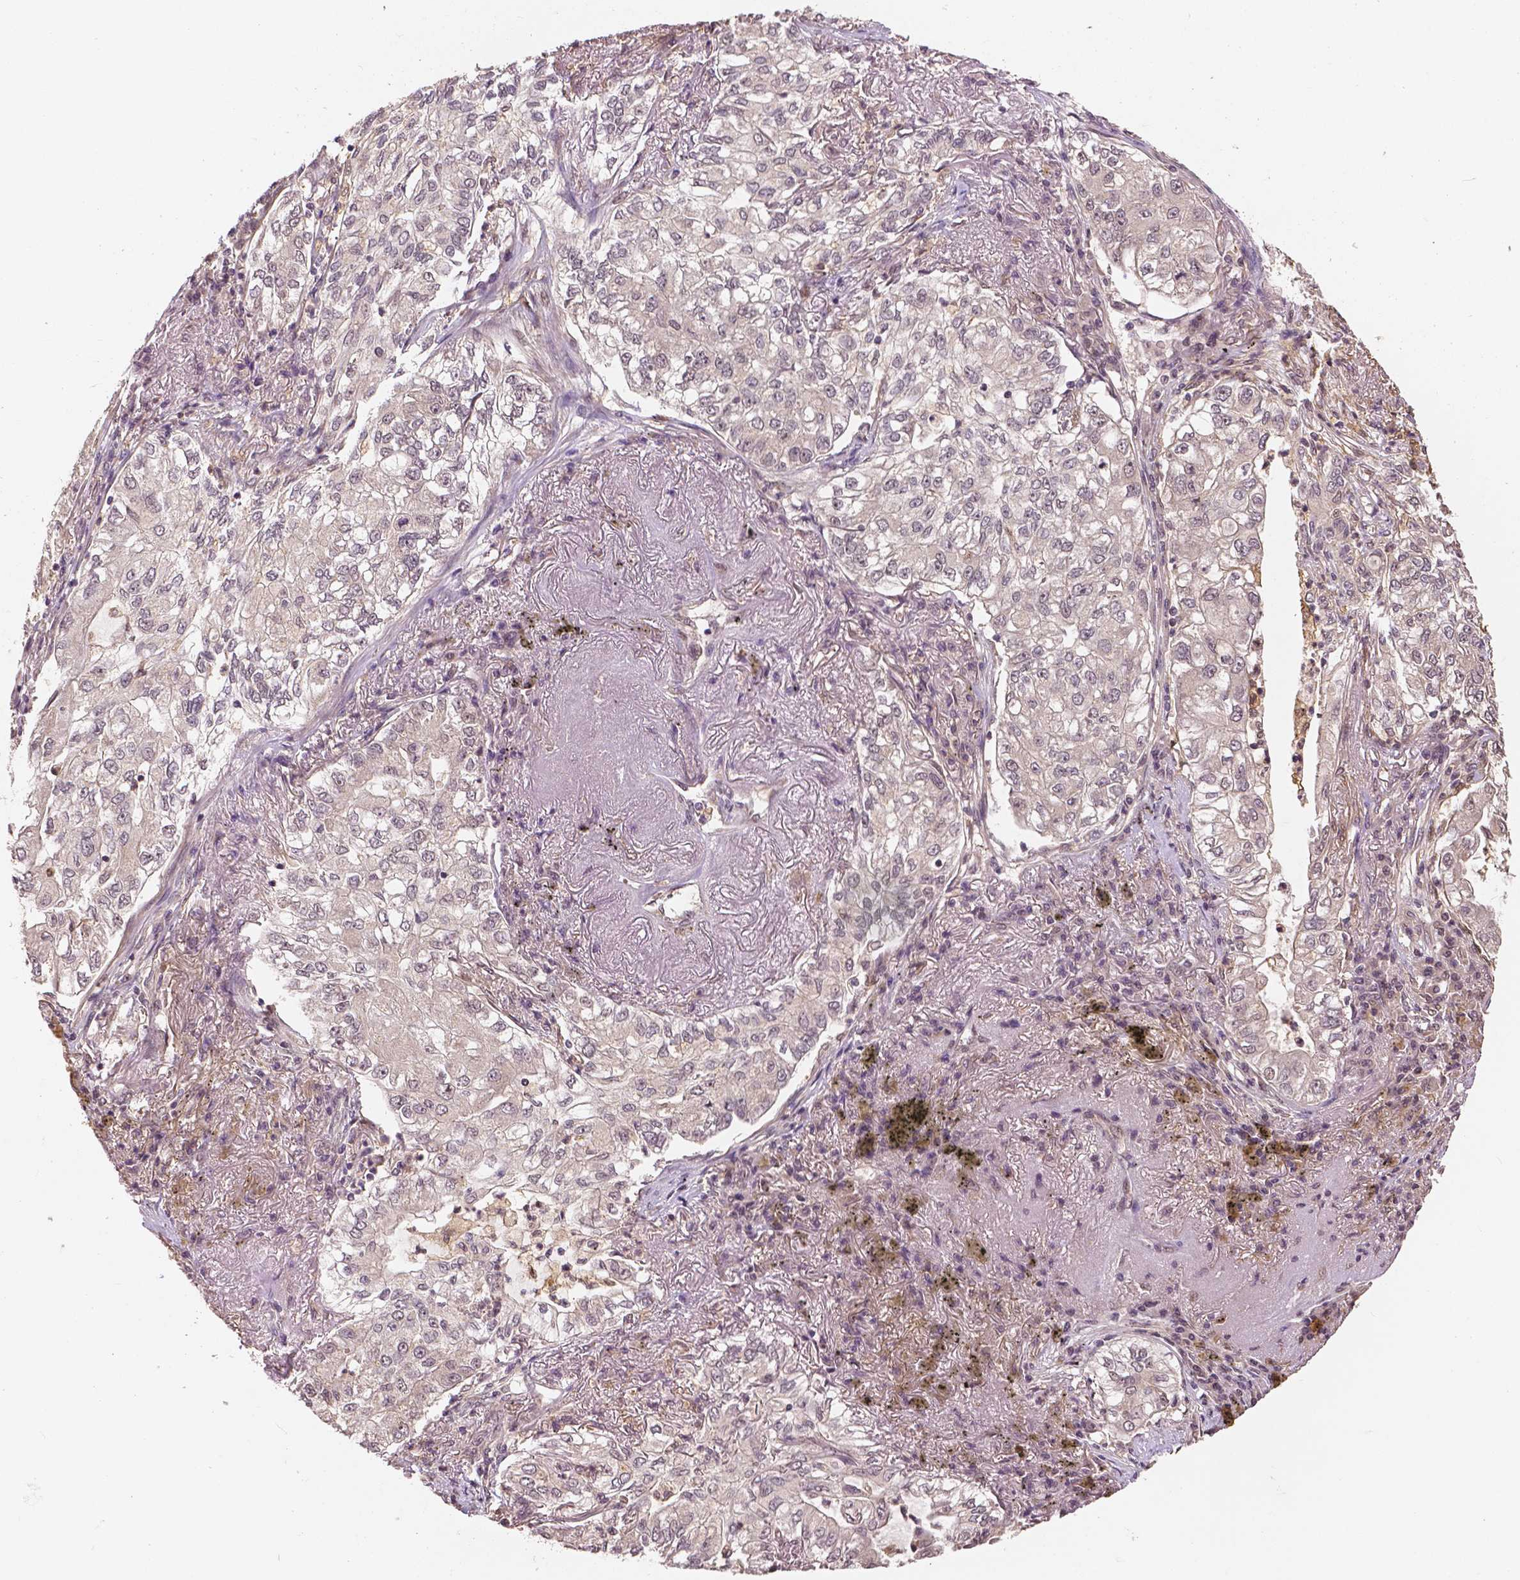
{"staining": {"intensity": "weak", "quantity": "<25%", "location": "nuclear"}, "tissue": "lung cancer", "cell_type": "Tumor cells", "image_type": "cancer", "snomed": [{"axis": "morphology", "description": "Adenocarcinoma, NOS"}, {"axis": "topography", "description": "Lung"}], "caption": "Human lung adenocarcinoma stained for a protein using IHC shows no expression in tumor cells.", "gene": "MAP1LC3B", "patient": {"sex": "female", "age": 73}}